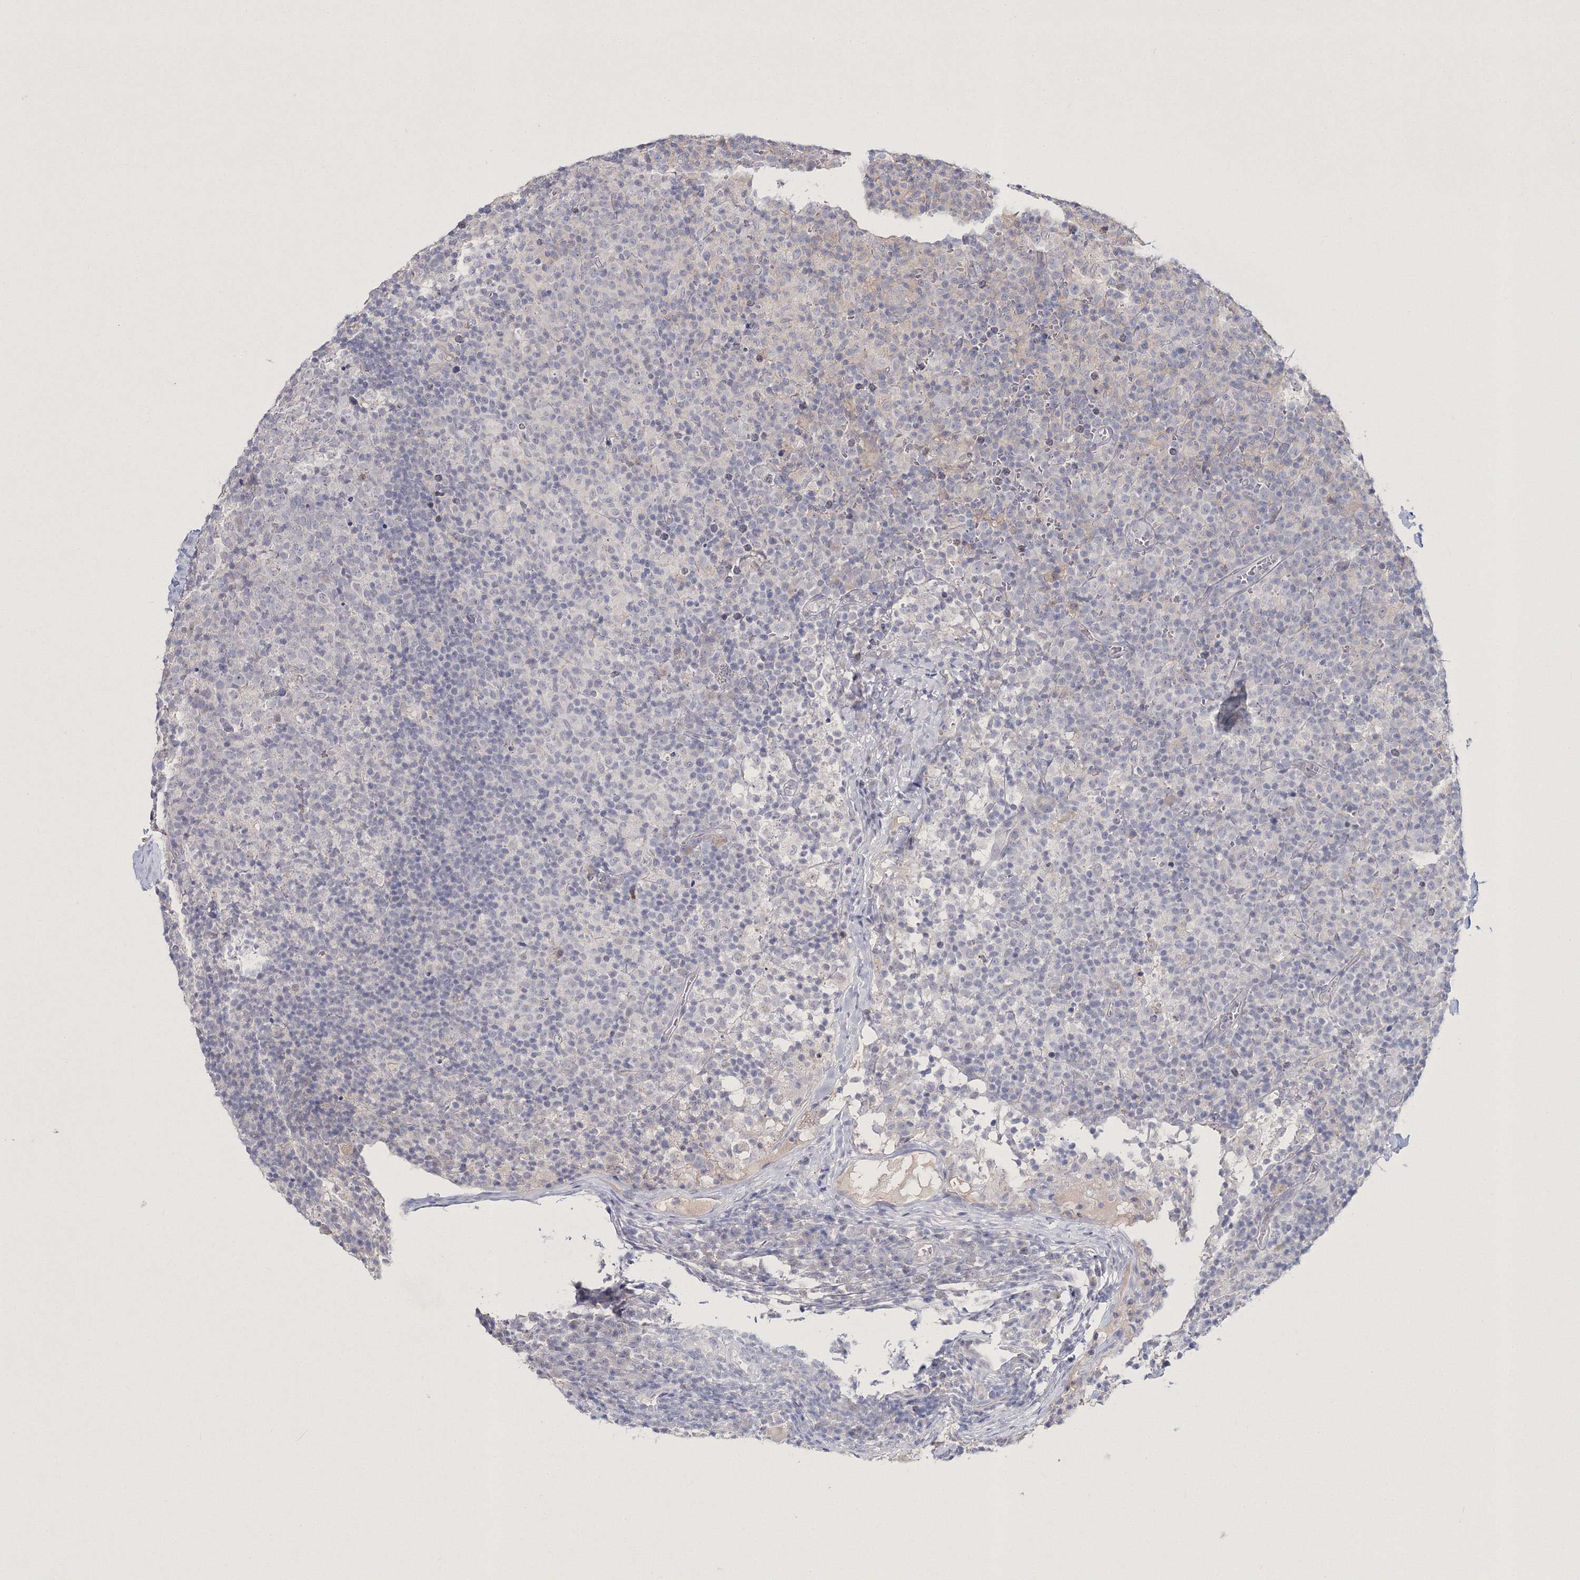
{"staining": {"intensity": "negative", "quantity": "none", "location": "none"}, "tissue": "lymph node", "cell_type": "Germinal center cells", "image_type": "normal", "snomed": [{"axis": "morphology", "description": "Normal tissue, NOS"}, {"axis": "morphology", "description": "Inflammation, NOS"}, {"axis": "topography", "description": "Lymph node"}], "caption": "DAB (3,3'-diaminobenzidine) immunohistochemical staining of unremarkable lymph node demonstrates no significant positivity in germinal center cells.", "gene": "NEU4", "patient": {"sex": "male", "age": 55}}